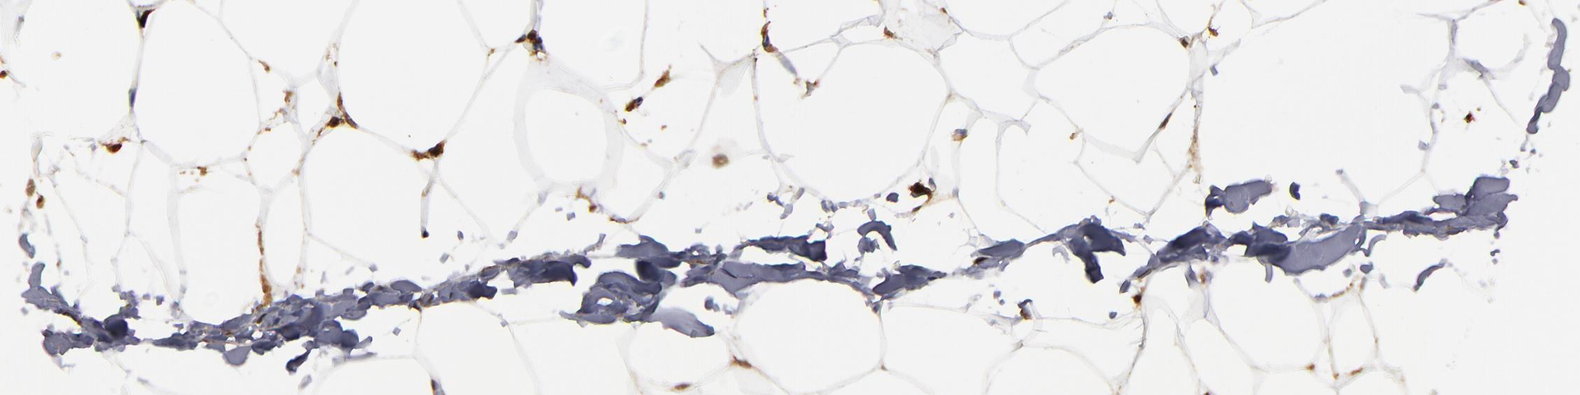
{"staining": {"intensity": "strong", "quantity": ">75%", "location": "cytoplasmic/membranous,nuclear"}, "tissue": "adipose tissue", "cell_type": "Adipocytes", "image_type": "normal", "snomed": [{"axis": "morphology", "description": "Normal tissue, NOS"}, {"axis": "morphology", "description": "Duct carcinoma"}, {"axis": "topography", "description": "Breast"}, {"axis": "topography", "description": "Adipose tissue"}], "caption": "The photomicrograph reveals immunohistochemical staining of unremarkable adipose tissue. There is strong cytoplasmic/membranous,nuclear expression is identified in approximately >75% of adipocytes. (DAB IHC, brown staining for protein, blue staining for nuclei).", "gene": "RGS6", "patient": {"sex": "female", "age": 37}}